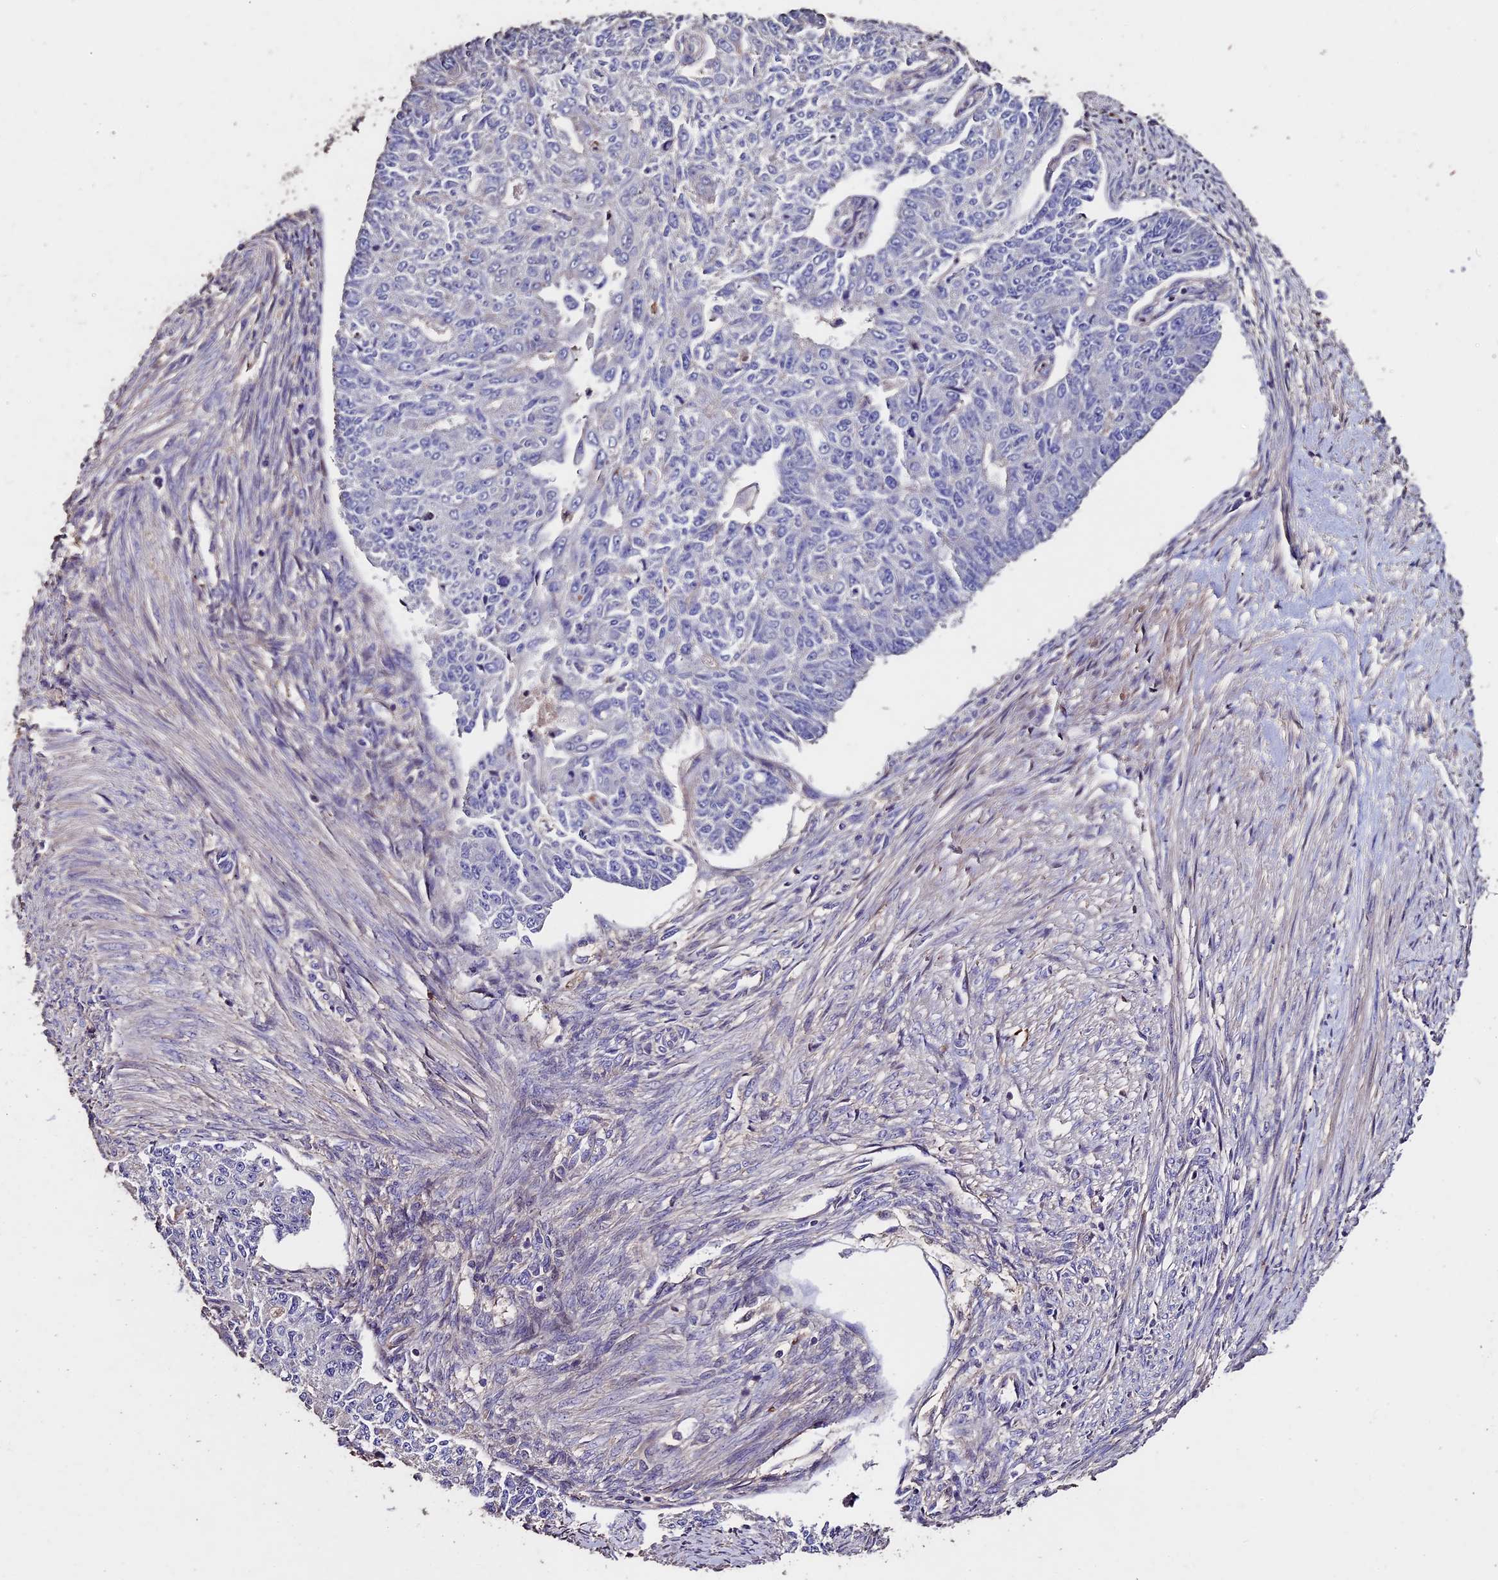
{"staining": {"intensity": "negative", "quantity": "none", "location": "none"}, "tissue": "endometrial cancer", "cell_type": "Tumor cells", "image_type": "cancer", "snomed": [{"axis": "morphology", "description": "Adenocarcinoma, NOS"}, {"axis": "topography", "description": "Endometrium"}], "caption": "Tumor cells show no significant expression in endometrial cancer.", "gene": "USB1", "patient": {"sex": "female", "age": 32}}